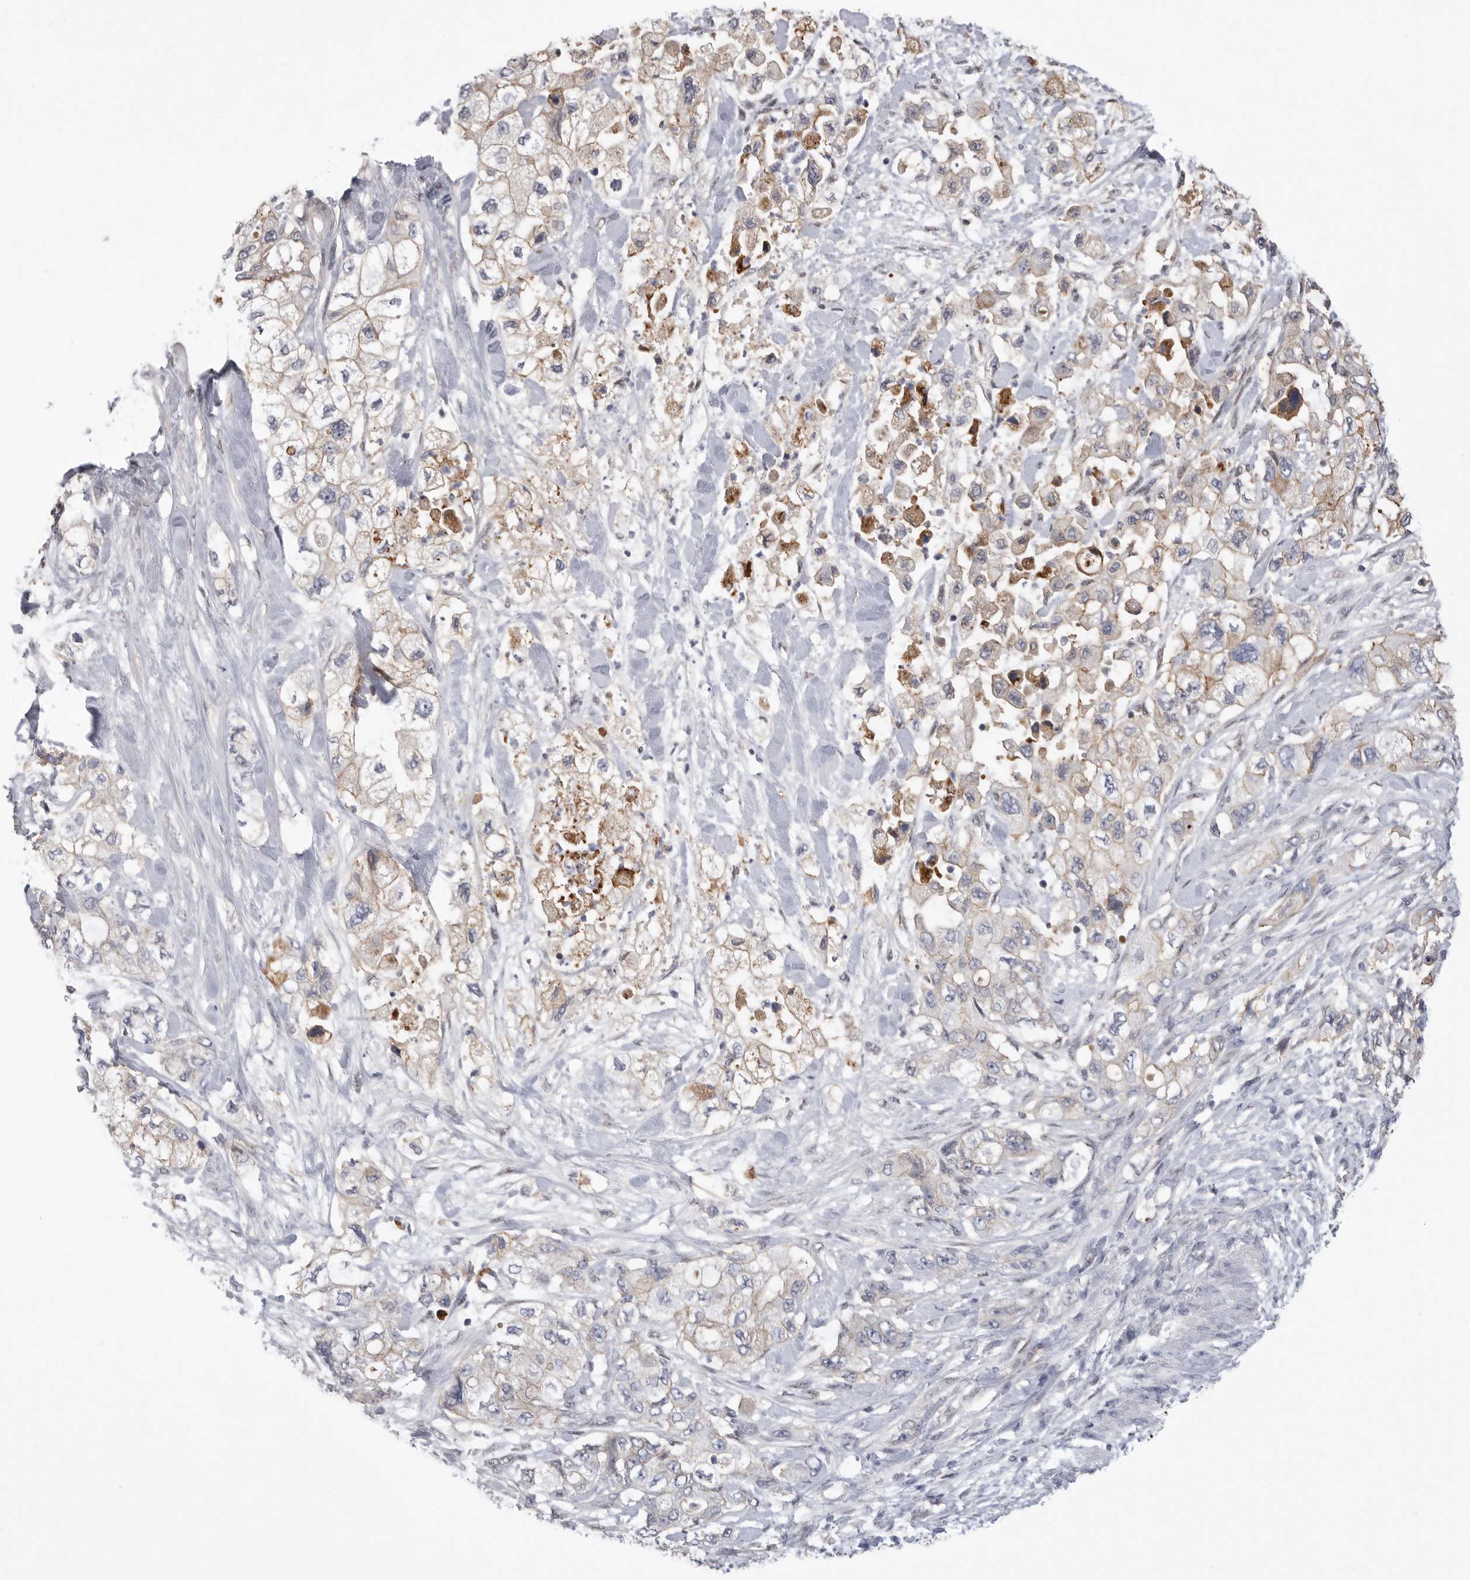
{"staining": {"intensity": "moderate", "quantity": "<25%", "location": "cytoplasmic/membranous"}, "tissue": "pancreatic cancer", "cell_type": "Tumor cells", "image_type": "cancer", "snomed": [{"axis": "morphology", "description": "Adenocarcinoma, NOS"}, {"axis": "topography", "description": "Pancreas"}], "caption": "Pancreatic cancer (adenocarcinoma) stained with a protein marker shows moderate staining in tumor cells.", "gene": "NECTIN1", "patient": {"sex": "female", "age": 73}}